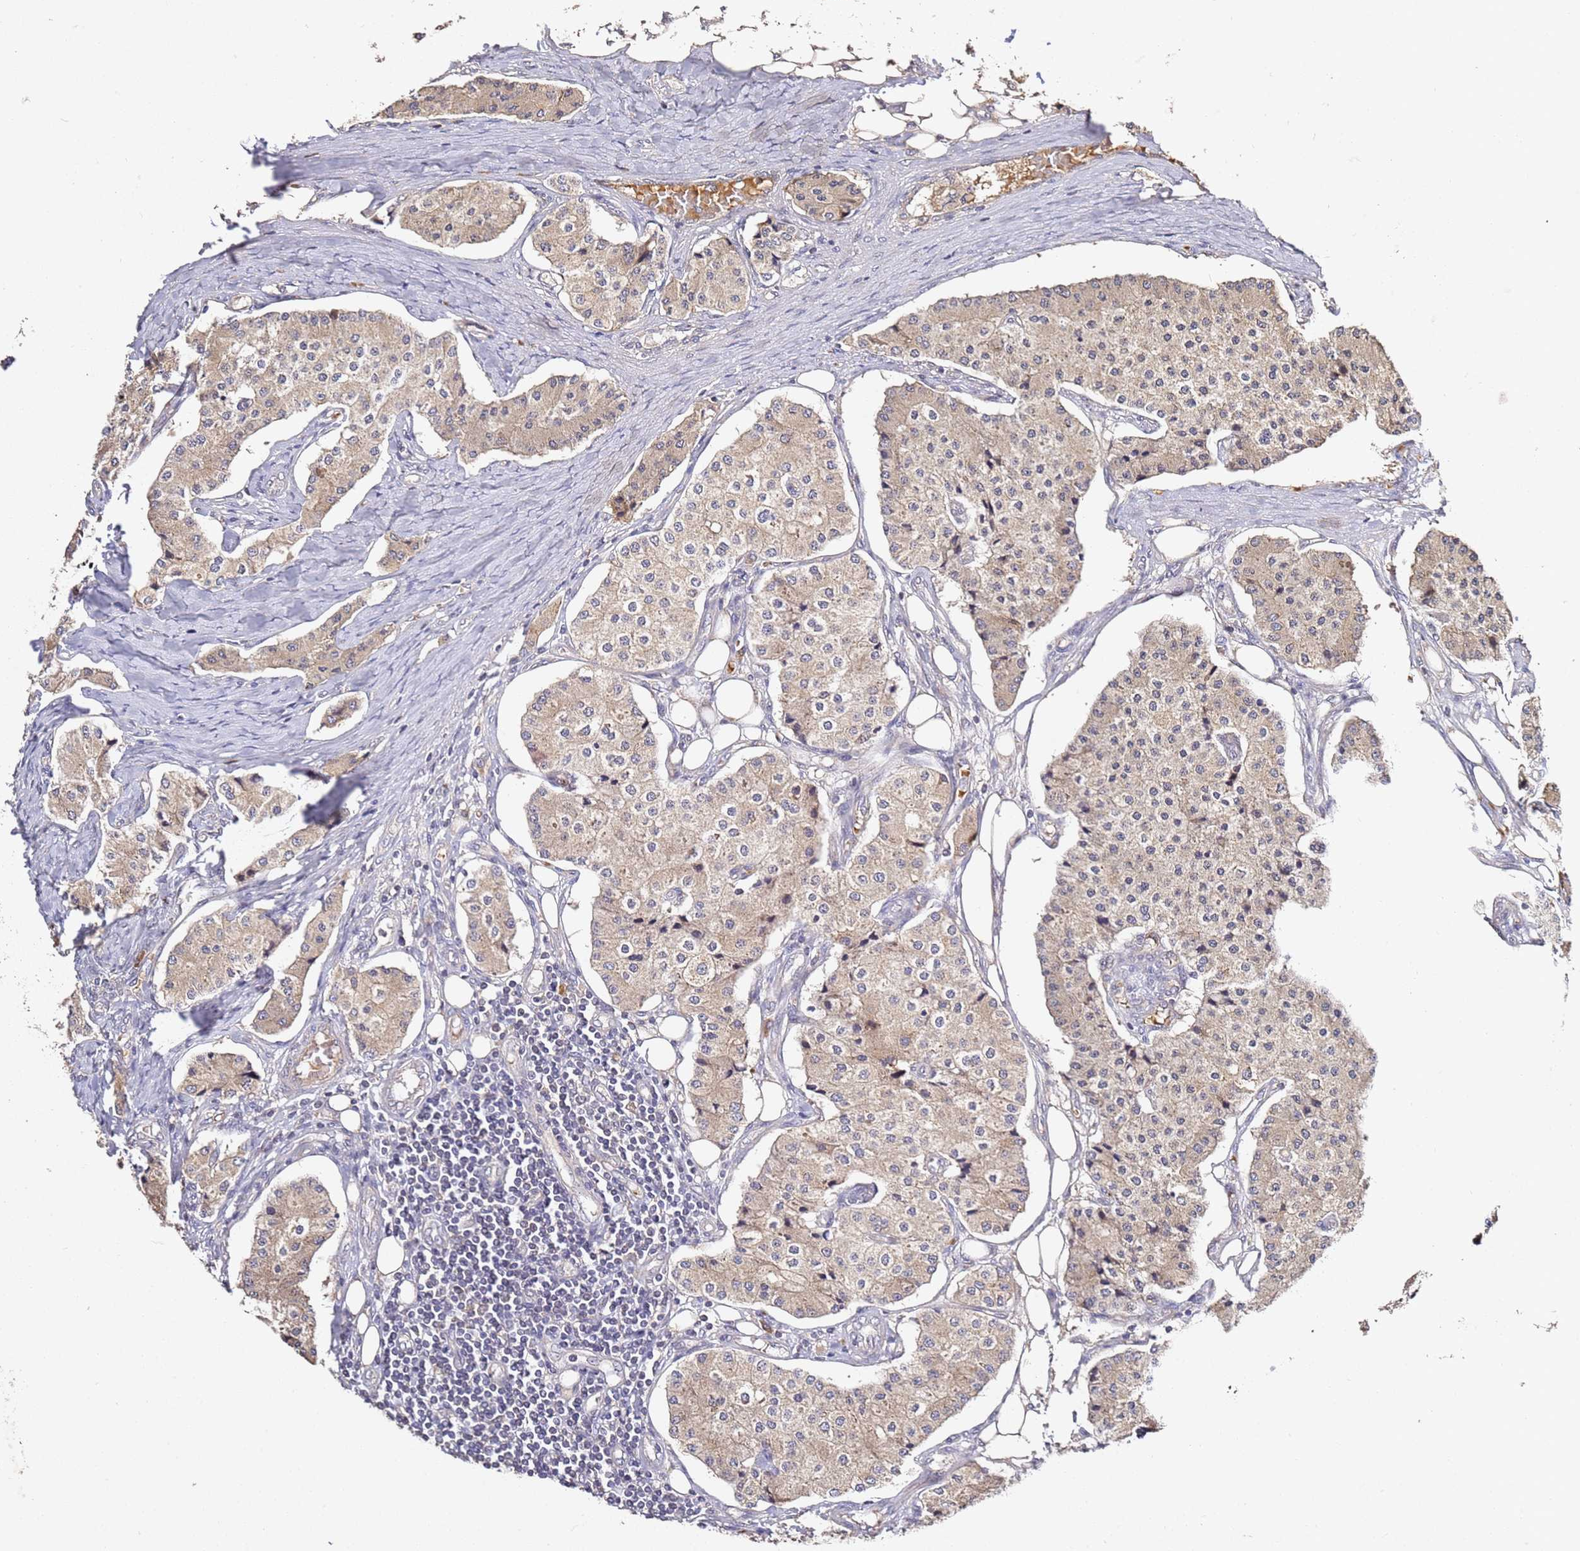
{"staining": {"intensity": "weak", "quantity": ">75%", "location": "cytoplasmic/membranous"}, "tissue": "carcinoid", "cell_type": "Tumor cells", "image_type": "cancer", "snomed": [{"axis": "morphology", "description": "Carcinoid, malignant, NOS"}, {"axis": "topography", "description": "Colon"}], "caption": "Immunohistochemistry (IHC) micrograph of carcinoid stained for a protein (brown), which exhibits low levels of weak cytoplasmic/membranous positivity in about >75% of tumor cells.", "gene": "OSBPL2", "patient": {"sex": "female", "age": 52}}